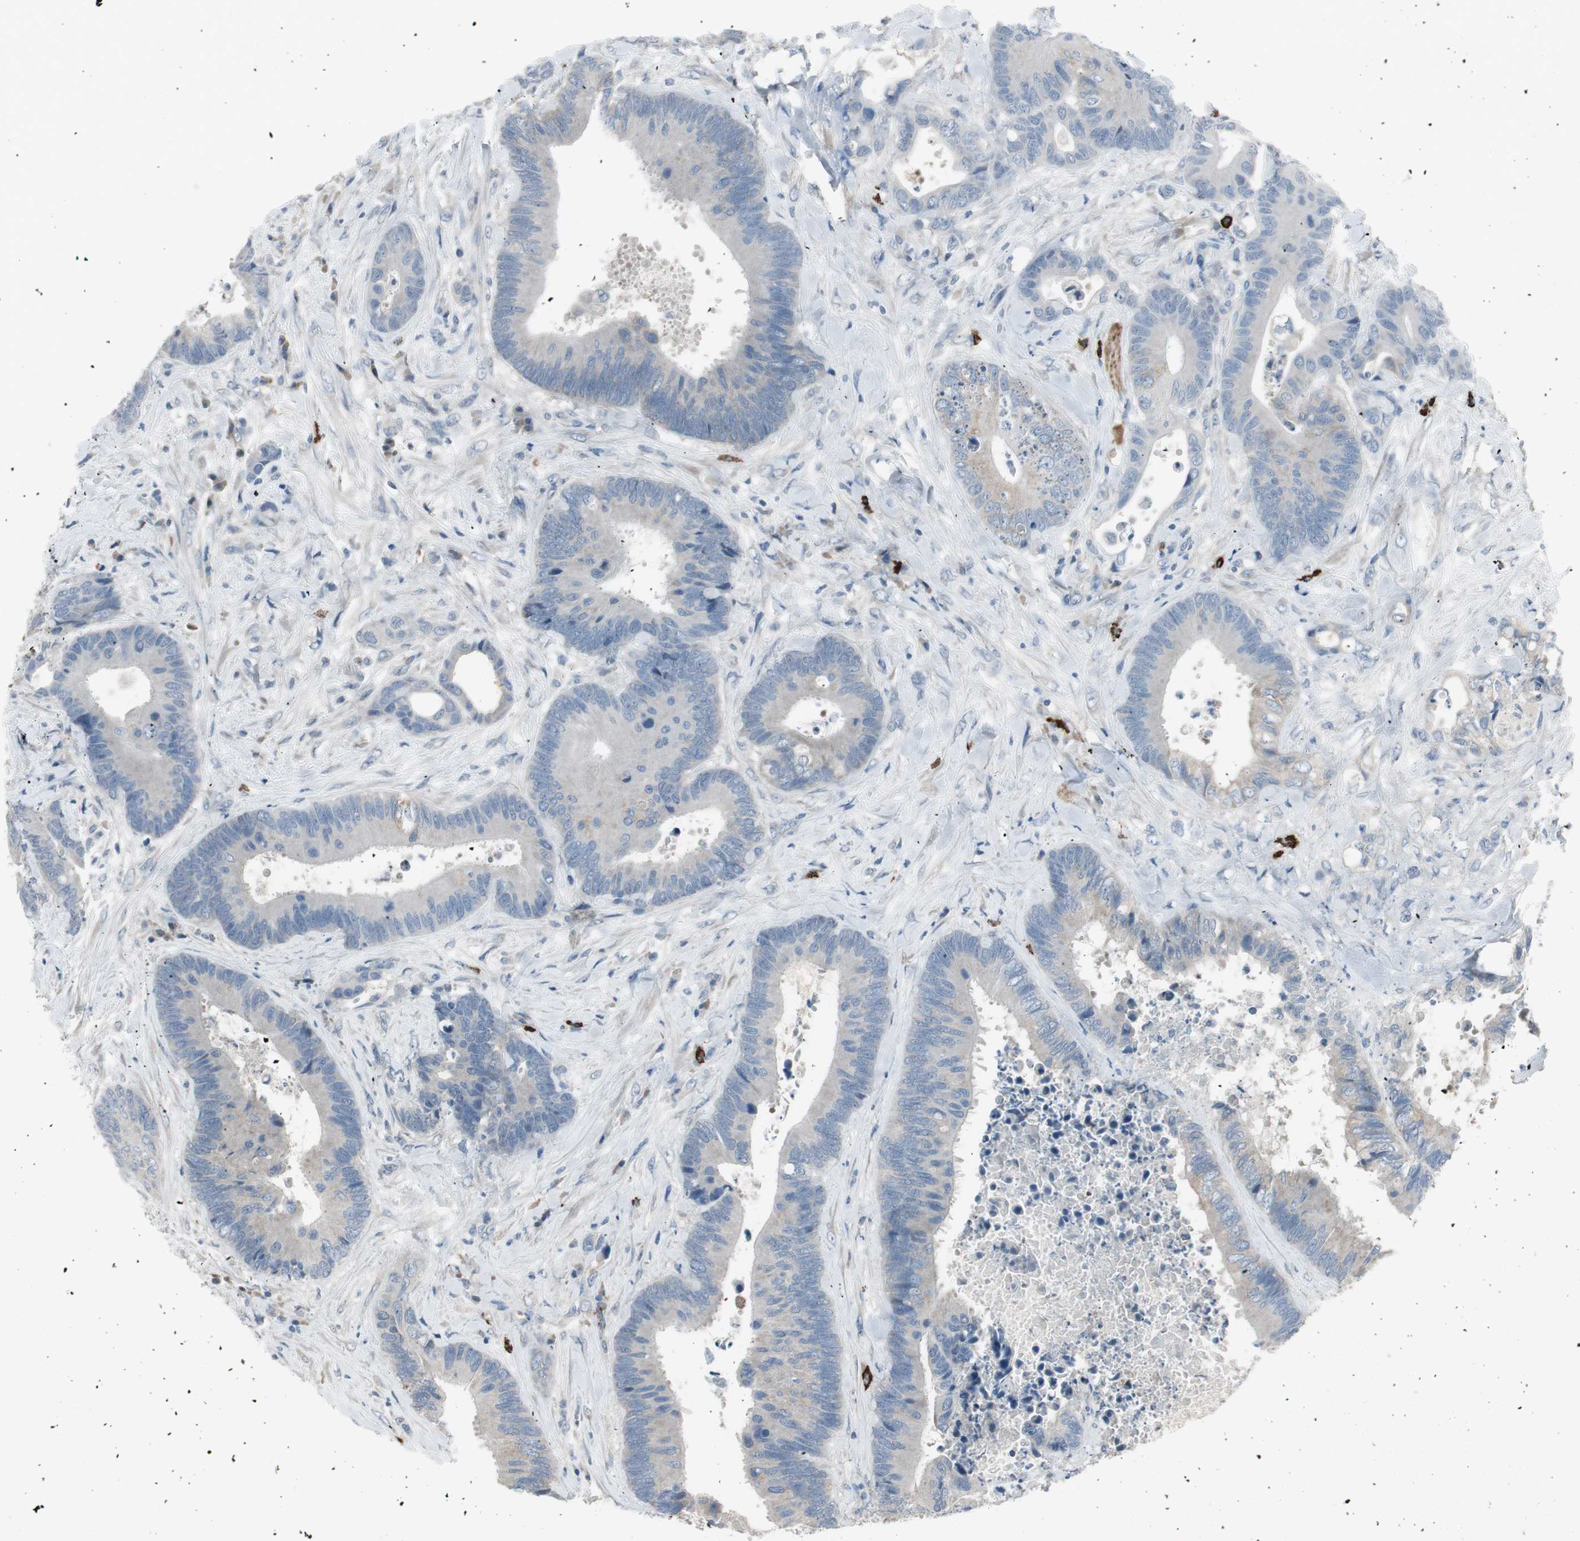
{"staining": {"intensity": "weak", "quantity": "<25%", "location": "cytoplasmic/membranous"}, "tissue": "colorectal cancer", "cell_type": "Tumor cells", "image_type": "cancer", "snomed": [{"axis": "morphology", "description": "Adenocarcinoma, NOS"}, {"axis": "topography", "description": "Rectum"}], "caption": "High magnification brightfield microscopy of colorectal cancer stained with DAB (3,3'-diaminobenzidine) (brown) and counterstained with hematoxylin (blue): tumor cells show no significant positivity.", "gene": "MAPRE3", "patient": {"sex": "male", "age": 55}}